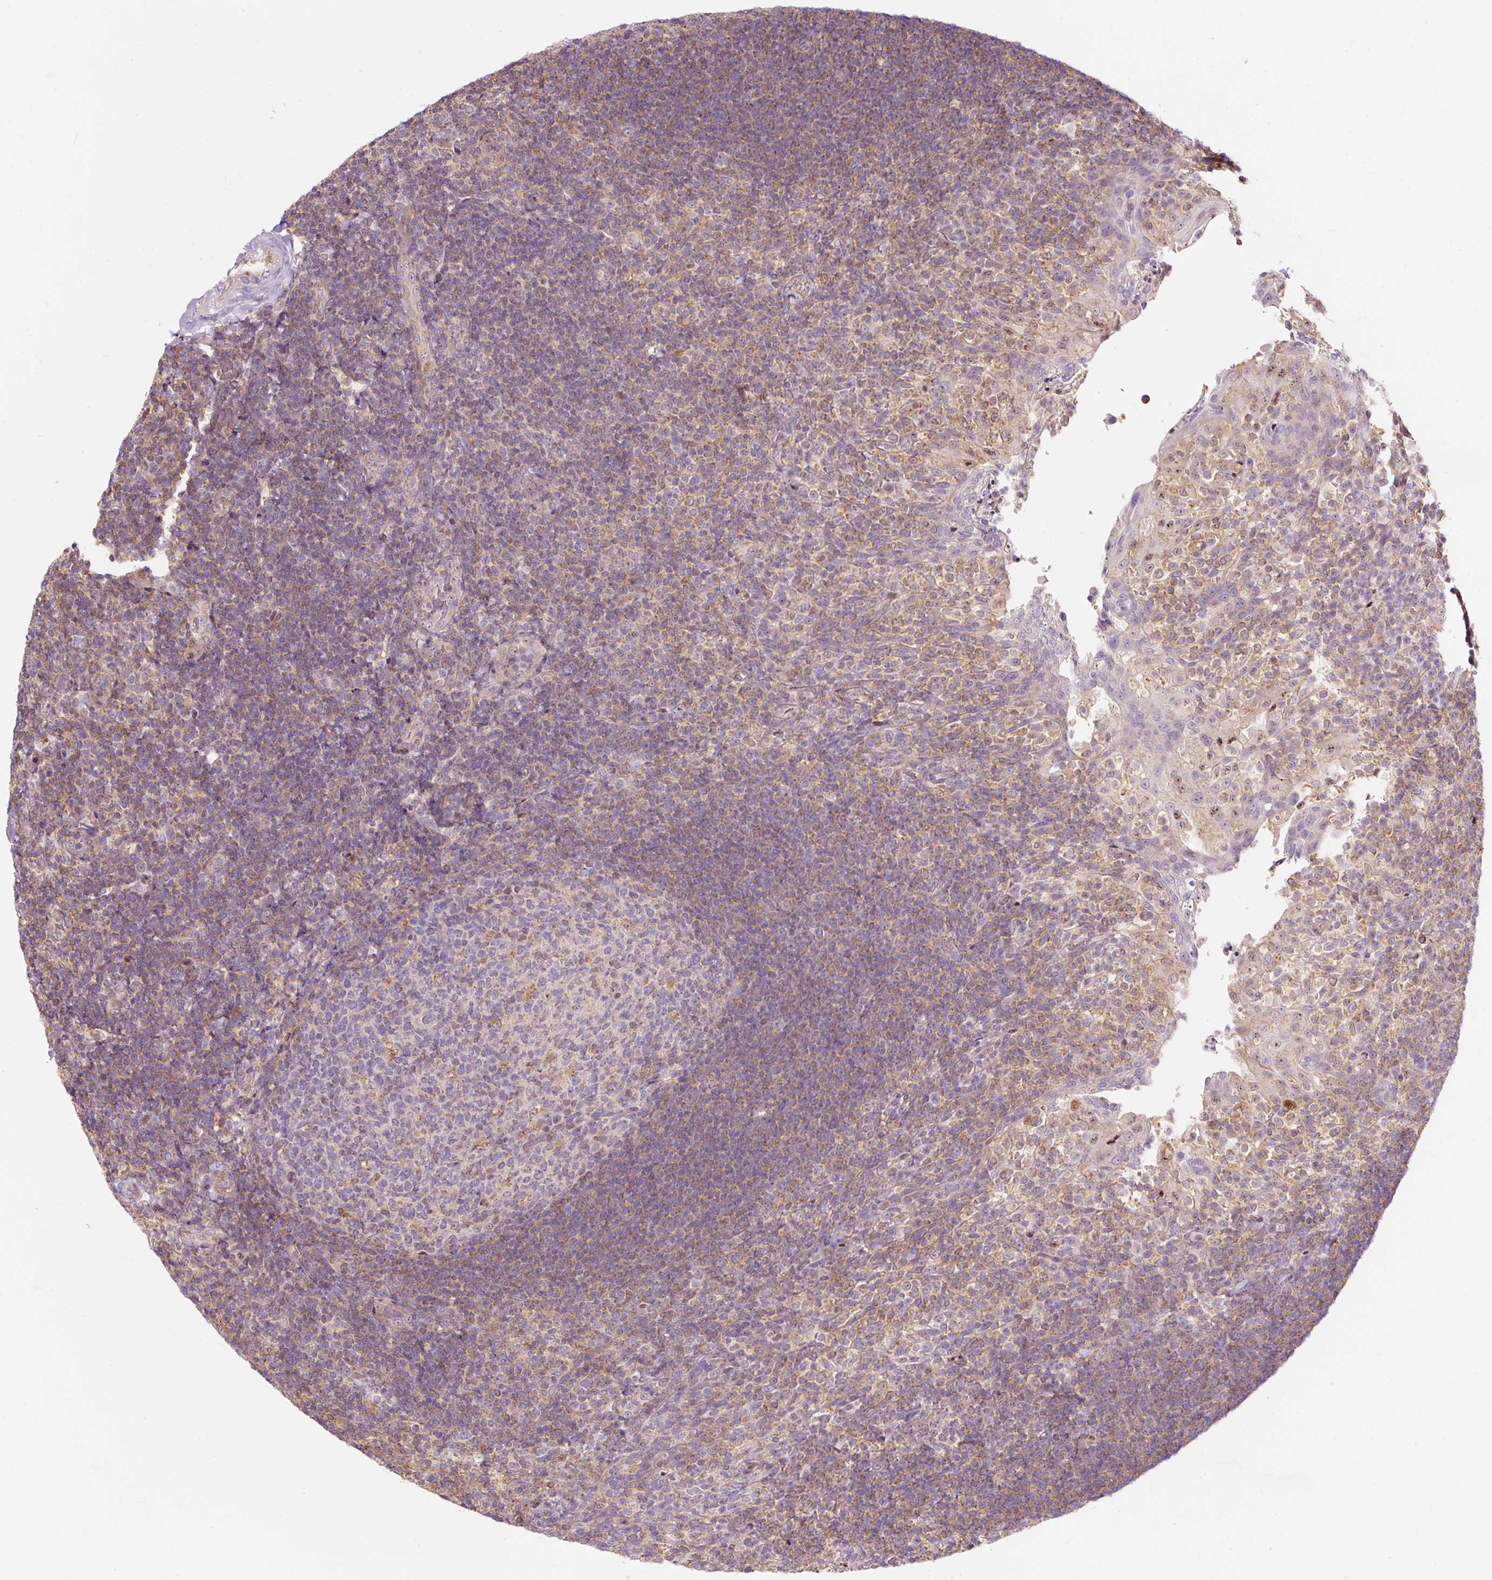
{"staining": {"intensity": "moderate", "quantity": "<25%", "location": "cytoplasmic/membranous"}, "tissue": "tonsil", "cell_type": "Germinal center cells", "image_type": "normal", "snomed": [{"axis": "morphology", "description": "Normal tissue, NOS"}, {"axis": "topography", "description": "Tonsil"}], "caption": "Immunohistochemistry (IHC) histopathology image of benign tonsil: tonsil stained using immunohistochemistry (IHC) reveals low levels of moderate protein expression localized specifically in the cytoplasmic/membranous of germinal center cells, appearing as a cytoplasmic/membranous brown color.", "gene": "BOLA3", "patient": {"sex": "female", "age": 10}}